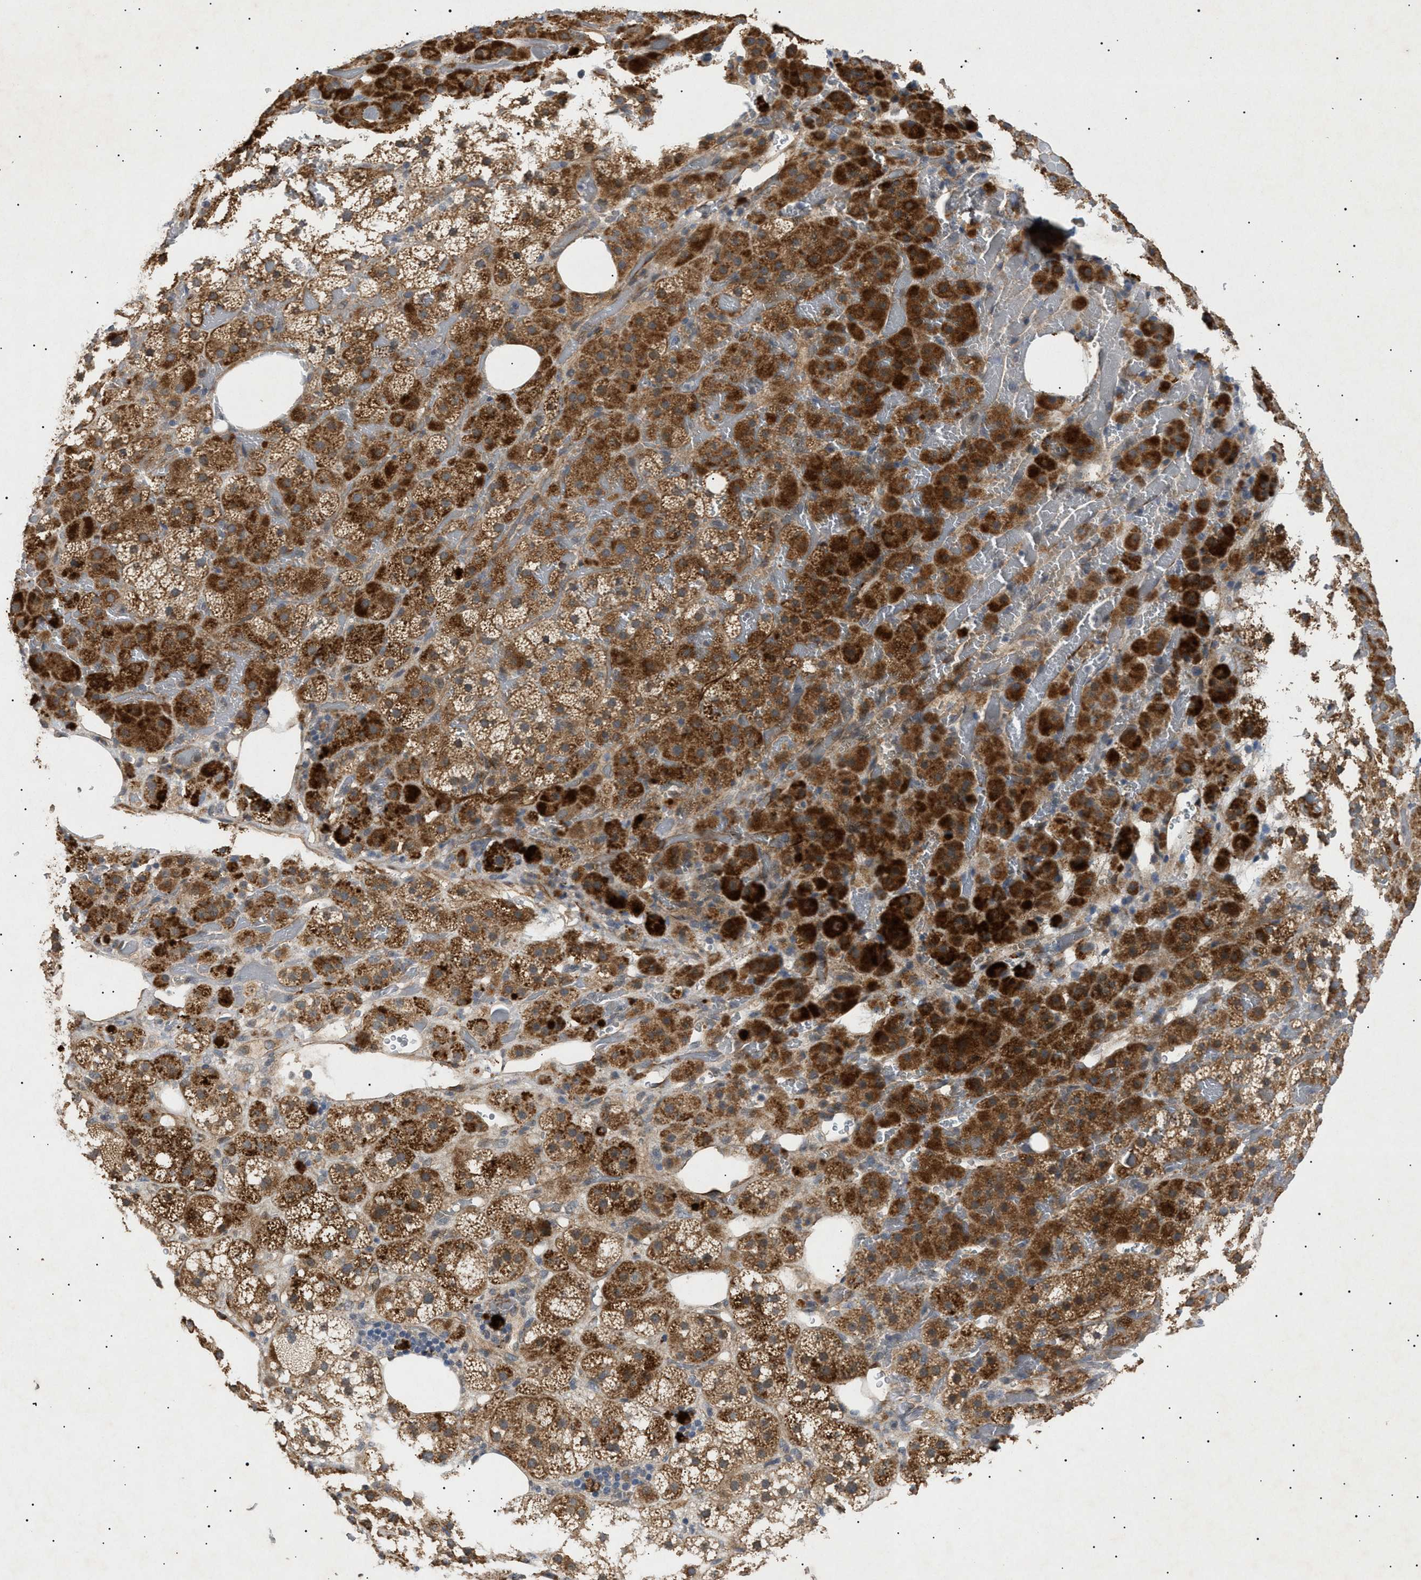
{"staining": {"intensity": "strong", "quantity": ">75%", "location": "cytoplasmic/membranous"}, "tissue": "adrenal gland", "cell_type": "Glandular cells", "image_type": "normal", "snomed": [{"axis": "morphology", "description": "Normal tissue, NOS"}, {"axis": "topography", "description": "Adrenal gland"}], "caption": "Approximately >75% of glandular cells in normal adrenal gland exhibit strong cytoplasmic/membranous protein expression as visualized by brown immunohistochemical staining.", "gene": "SIRT5", "patient": {"sex": "female", "age": 59}}